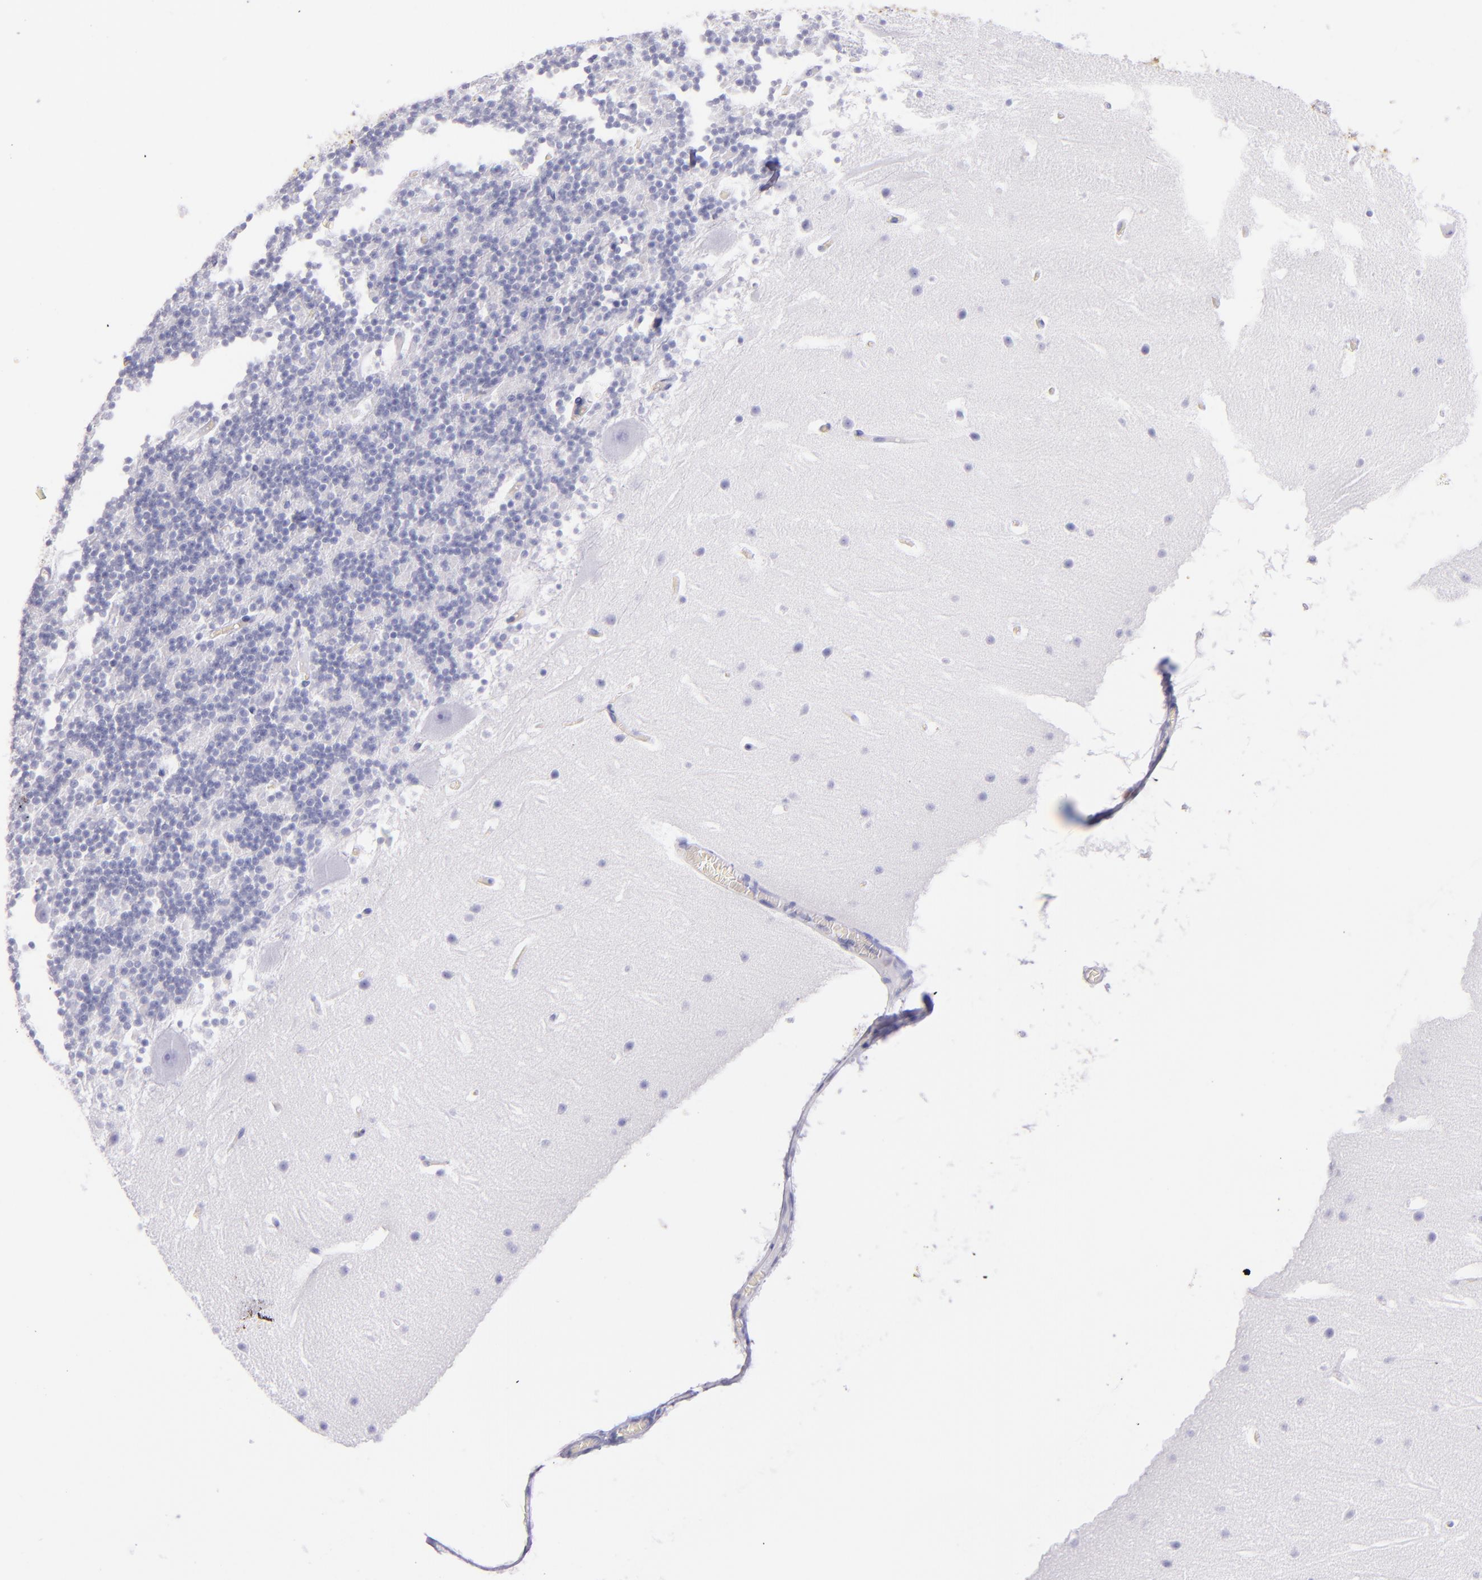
{"staining": {"intensity": "negative", "quantity": "none", "location": "none"}, "tissue": "cerebellum", "cell_type": "Cells in granular layer", "image_type": "normal", "snomed": [{"axis": "morphology", "description": "Normal tissue, NOS"}, {"axis": "topography", "description": "Cerebellum"}], "caption": "An immunohistochemistry (IHC) photomicrograph of benign cerebellum is shown. There is no staining in cells in granular layer of cerebellum.", "gene": "SFTPA2", "patient": {"sex": "male", "age": 45}}